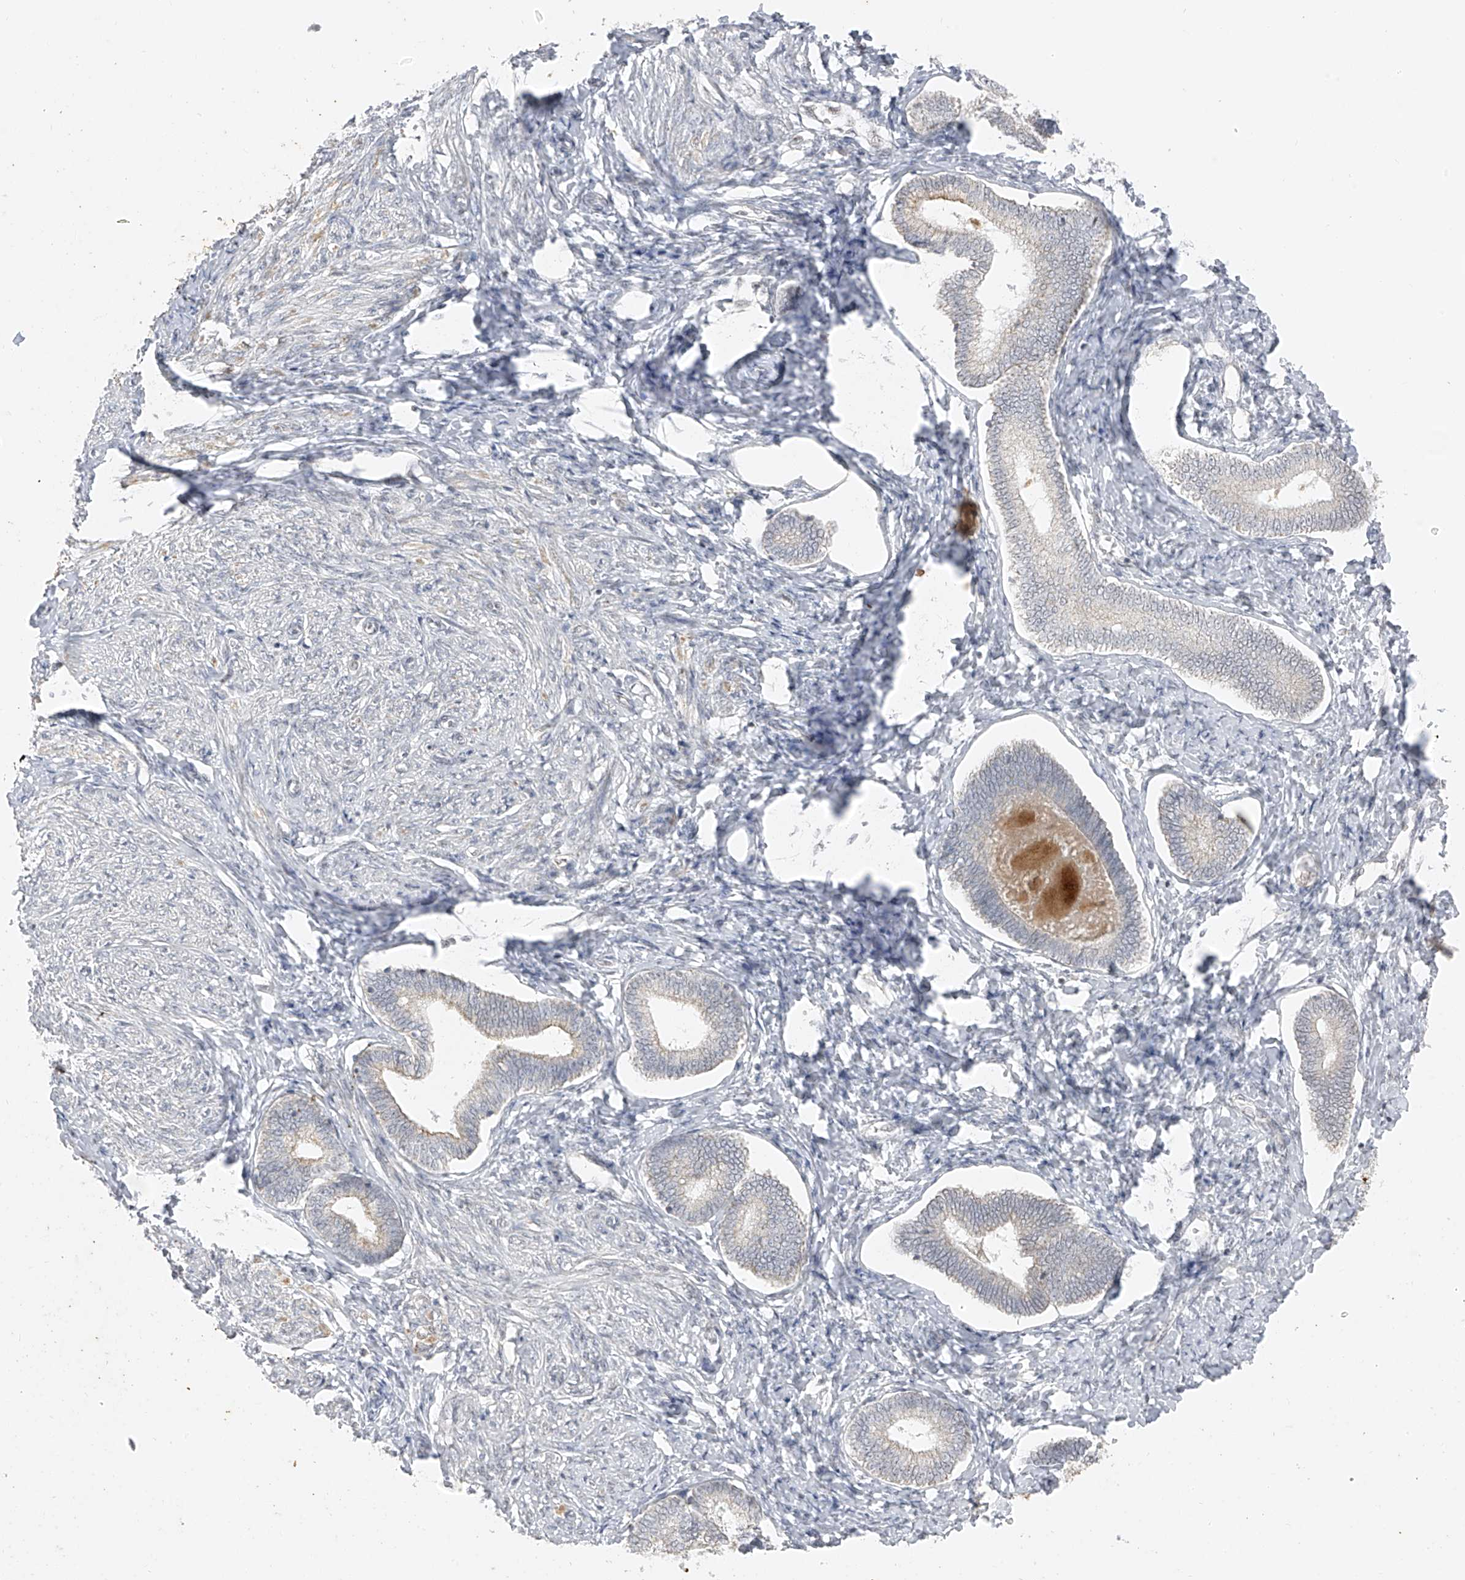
{"staining": {"intensity": "weak", "quantity": "<25%", "location": "cytoplasmic/membranous,nuclear"}, "tissue": "endometrium", "cell_type": "Cells in endometrial stroma", "image_type": "normal", "snomed": [{"axis": "morphology", "description": "Normal tissue, NOS"}, {"axis": "topography", "description": "Endometrium"}], "caption": "Immunohistochemistry of normal endometrium displays no staining in cells in endometrial stroma.", "gene": "DYRK1B", "patient": {"sex": "female", "age": 72}}